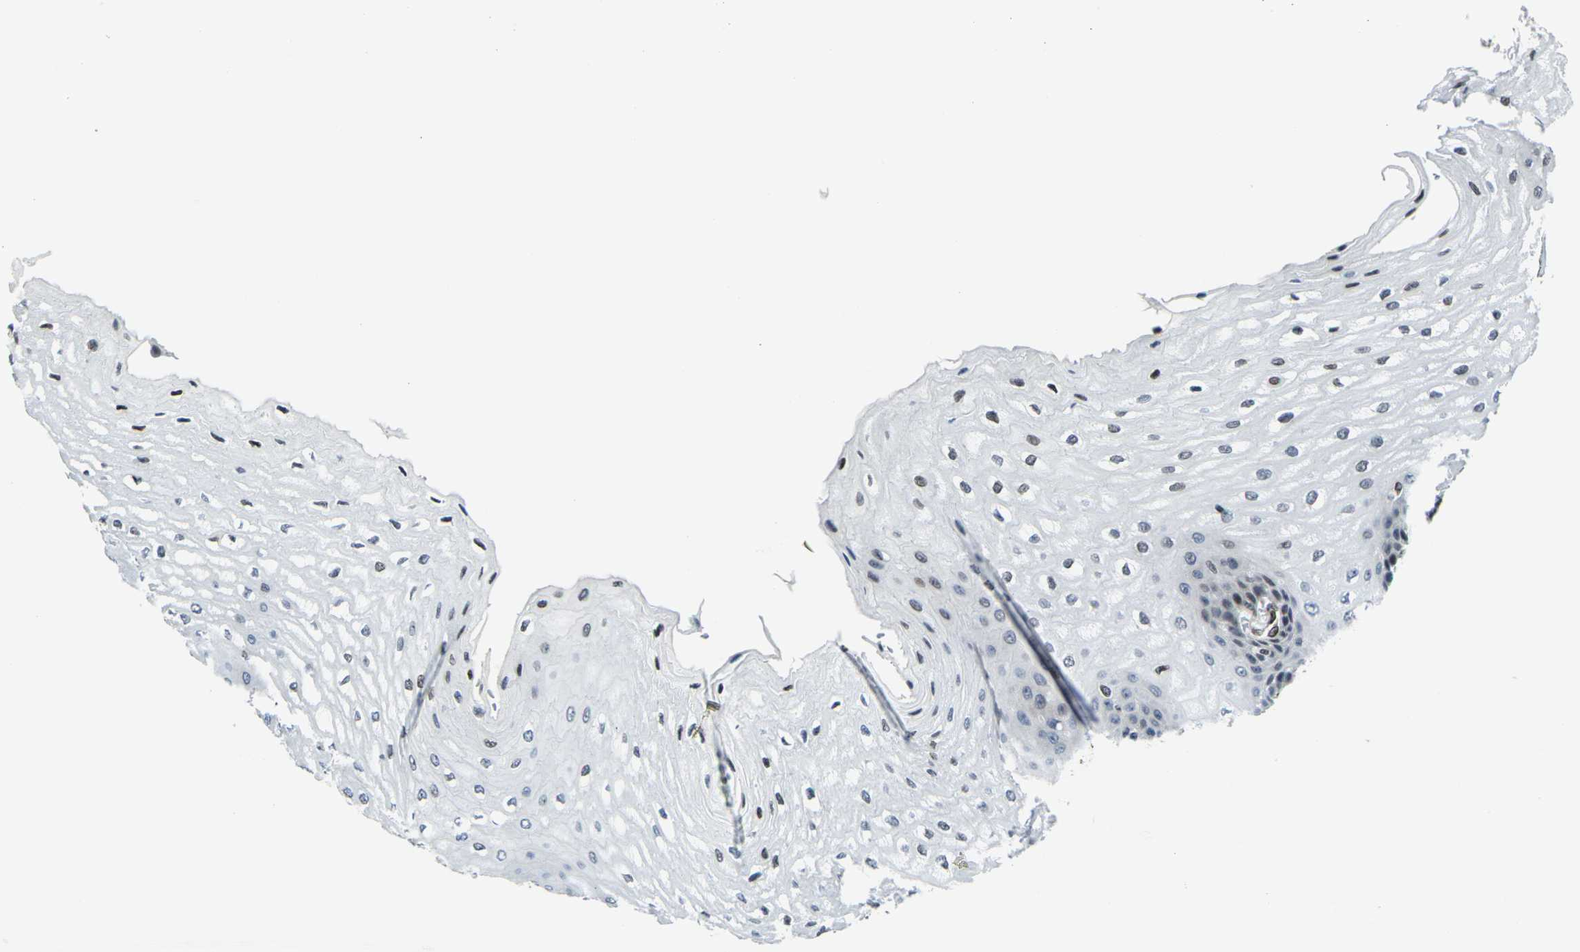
{"staining": {"intensity": "moderate", "quantity": "<25%", "location": "nuclear"}, "tissue": "esophagus", "cell_type": "Squamous epithelial cells", "image_type": "normal", "snomed": [{"axis": "morphology", "description": "Normal tissue, NOS"}, {"axis": "topography", "description": "Esophagus"}], "caption": "This is an image of immunohistochemistry staining of unremarkable esophagus, which shows moderate positivity in the nuclear of squamous epithelial cells.", "gene": "H1", "patient": {"sex": "male", "age": 54}}